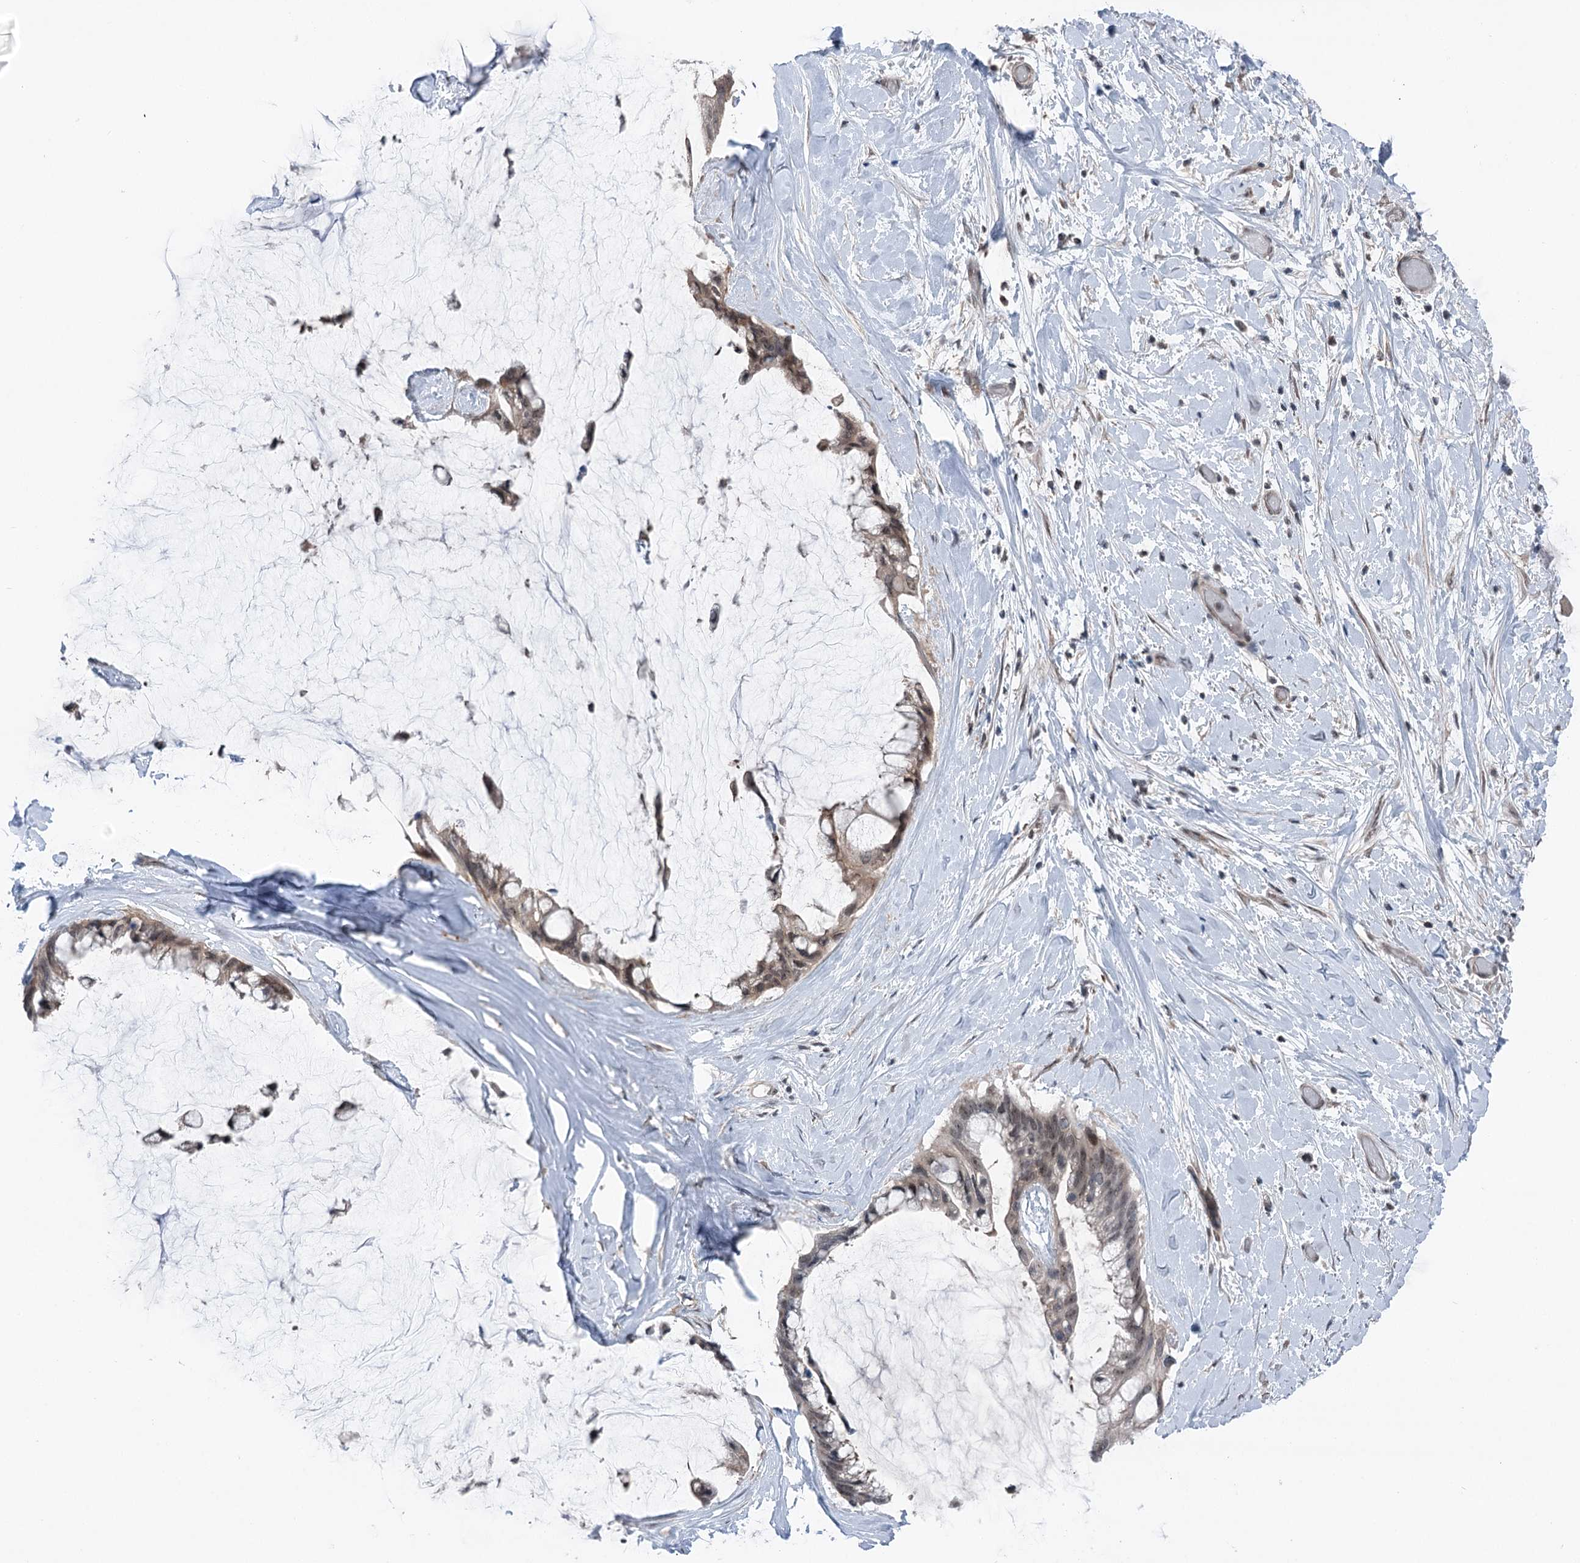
{"staining": {"intensity": "weak", "quantity": "25%-75%", "location": "cytoplasmic/membranous"}, "tissue": "ovarian cancer", "cell_type": "Tumor cells", "image_type": "cancer", "snomed": [{"axis": "morphology", "description": "Cystadenocarcinoma, mucinous, NOS"}, {"axis": "topography", "description": "Ovary"}], "caption": "High-magnification brightfield microscopy of ovarian cancer stained with DAB (3,3'-diaminobenzidine) (brown) and counterstained with hematoxylin (blue). tumor cells exhibit weak cytoplasmic/membranous expression is present in approximately25%-75% of cells.", "gene": "CCSER2", "patient": {"sex": "female", "age": 39}}